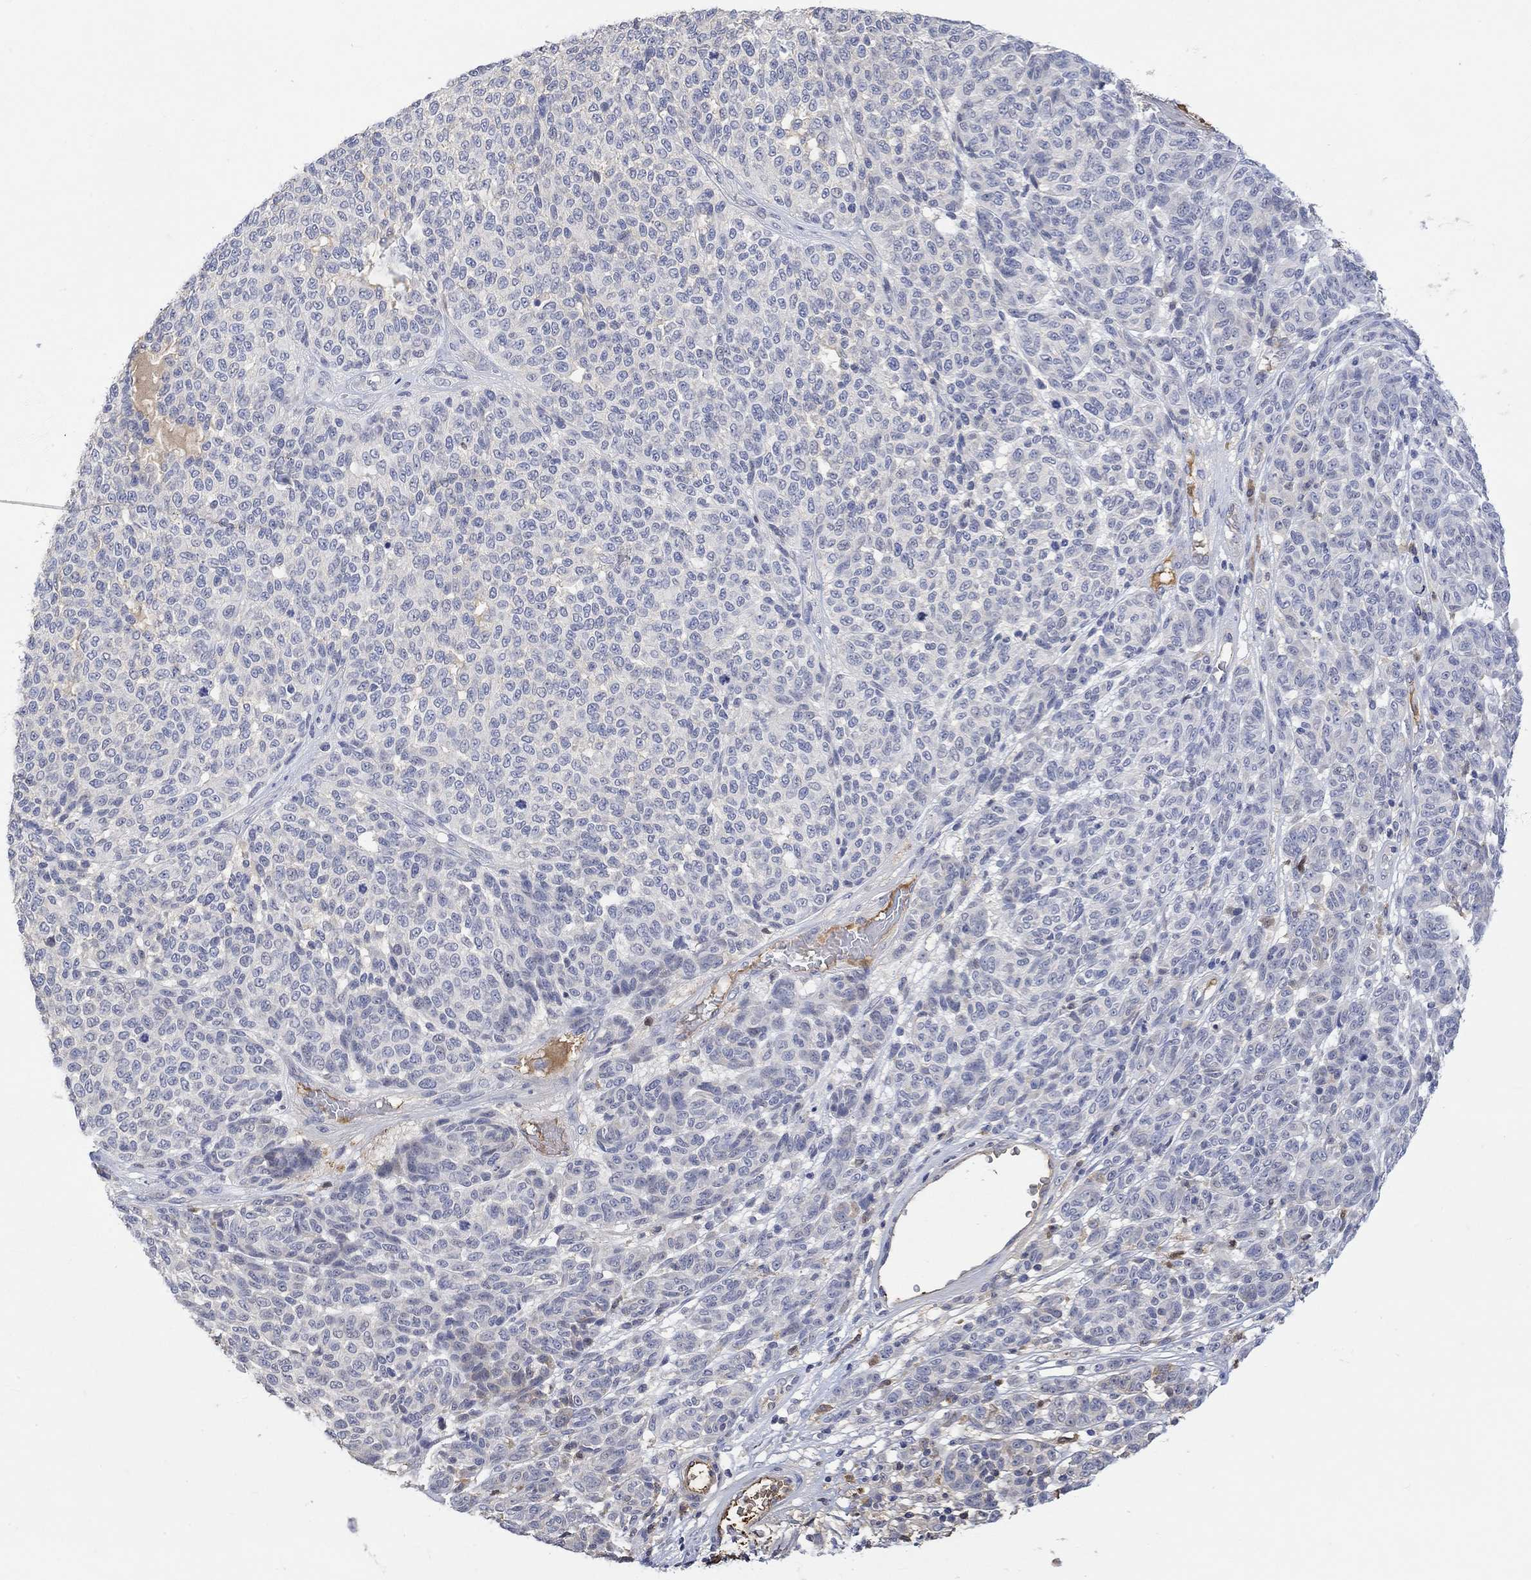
{"staining": {"intensity": "negative", "quantity": "none", "location": "none"}, "tissue": "melanoma", "cell_type": "Tumor cells", "image_type": "cancer", "snomed": [{"axis": "morphology", "description": "Malignant melanoma, NOS"}, {"axis": "topography", "description": "Skin"}], "caption": "The IHC photomicrograph has no significant expression in tumor cells of melanoma tissue. (DAB (3,3'-diaminobenzidine) IHC visualized using brightfield microscopy, high magnification).", "gene": "MSTN", "patient": {"sex": "male", "age": 59}}